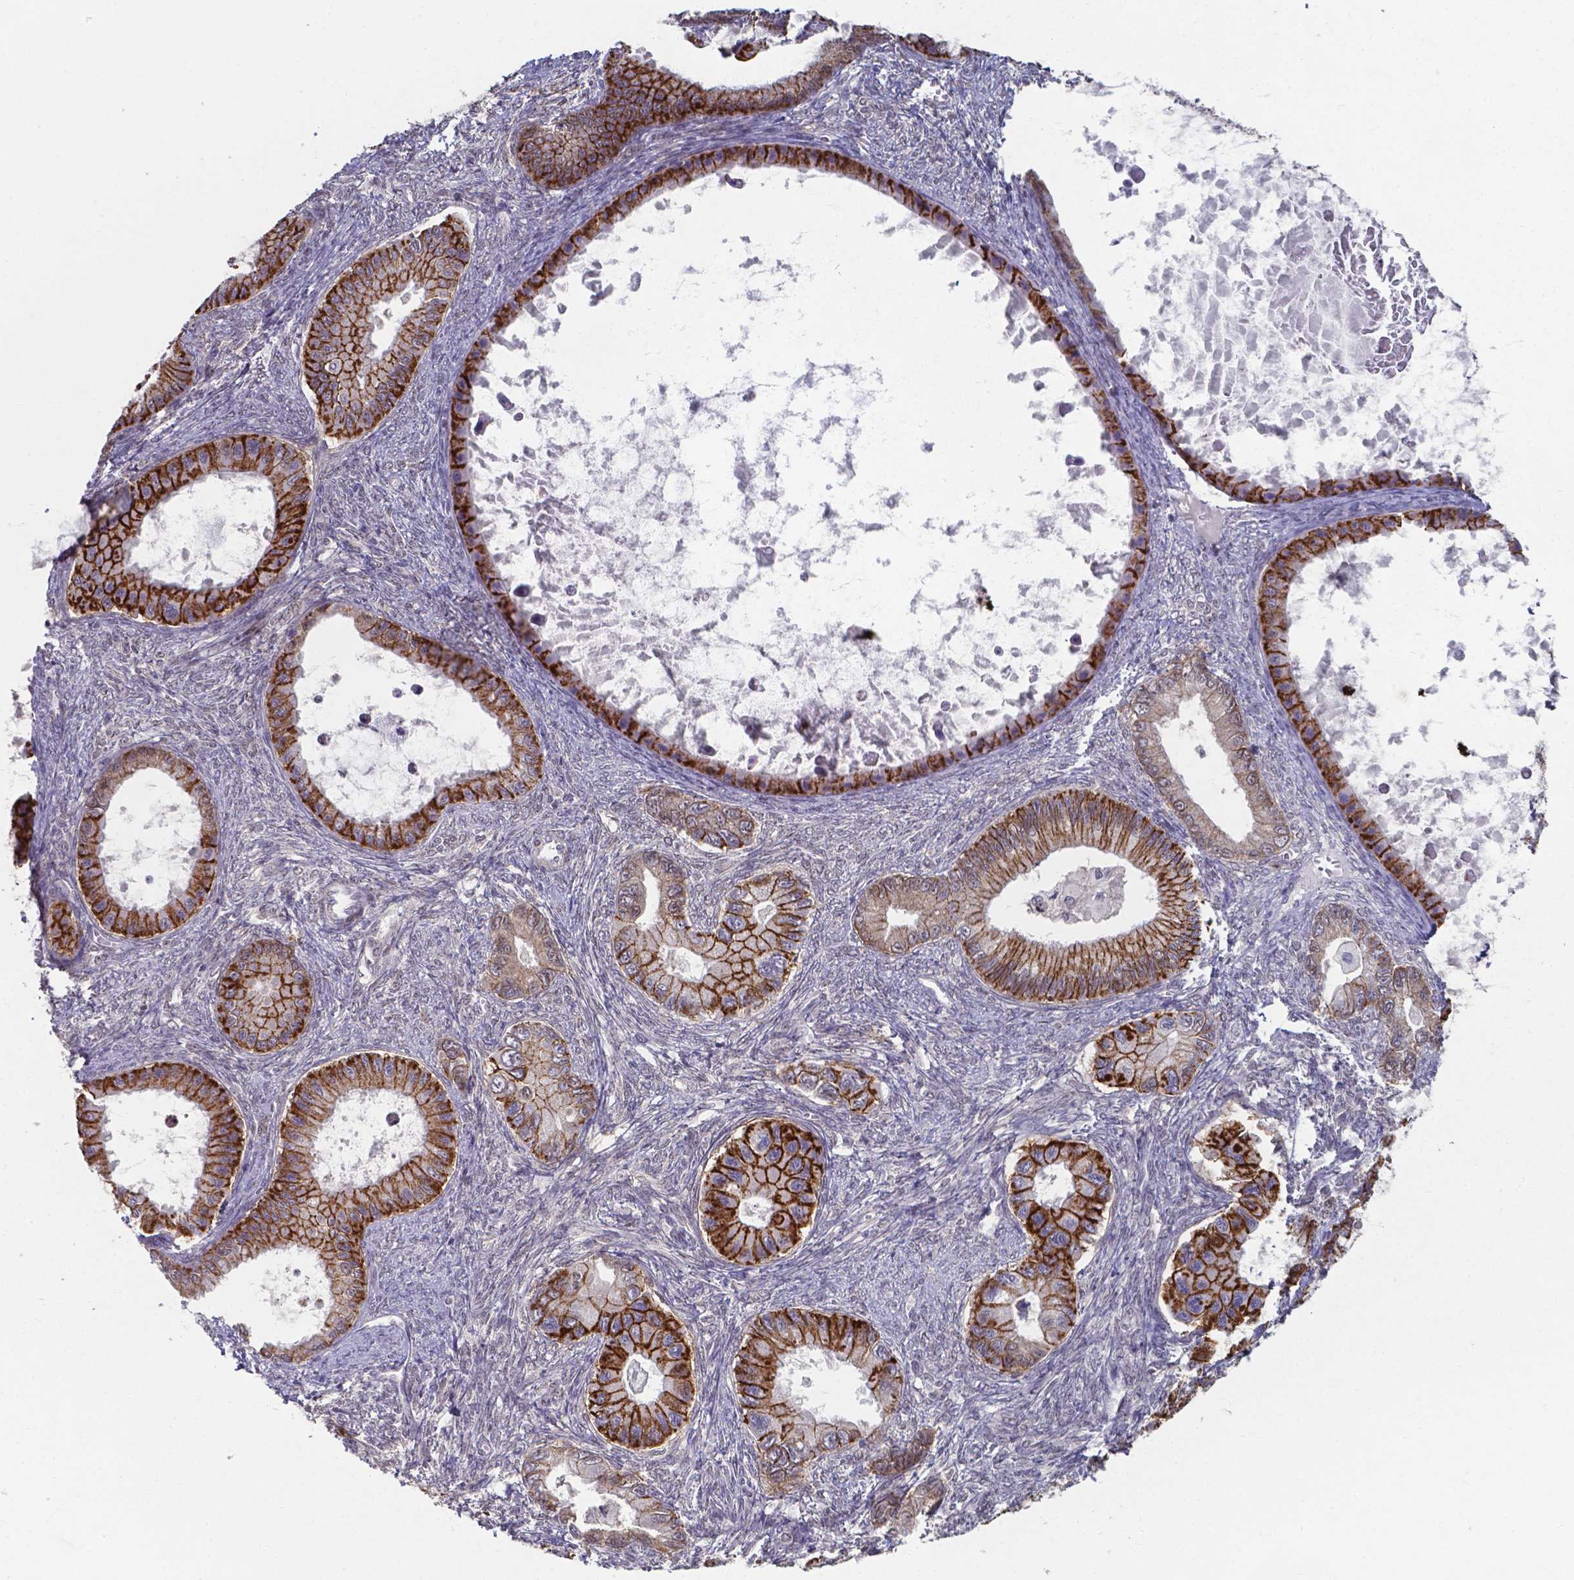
{"staining": {"intensity": "strong", "quantity": "25%-75%", "location": "cytoplasmic/membranous"}, "tissue": "ovarian cancer", "cell_type": "Tumor cells", "image_type": "cancer", "snomed": [{"axis": "morphology", "description": "Cystadenocarcinoma, mucinous, NOS"}, {"axis": "topography", "description": "Ovary"}], "caption": "A histopathology image showing strong cytoplasmic/membranous expression in about 25%-75% of tumor cells in ovarian mucinous cystadenocarcinoma, as visualized by brown immunohistochemical staining.", "gene": "UBE2E2", "patient": {"sex": "female", "age": 64}}